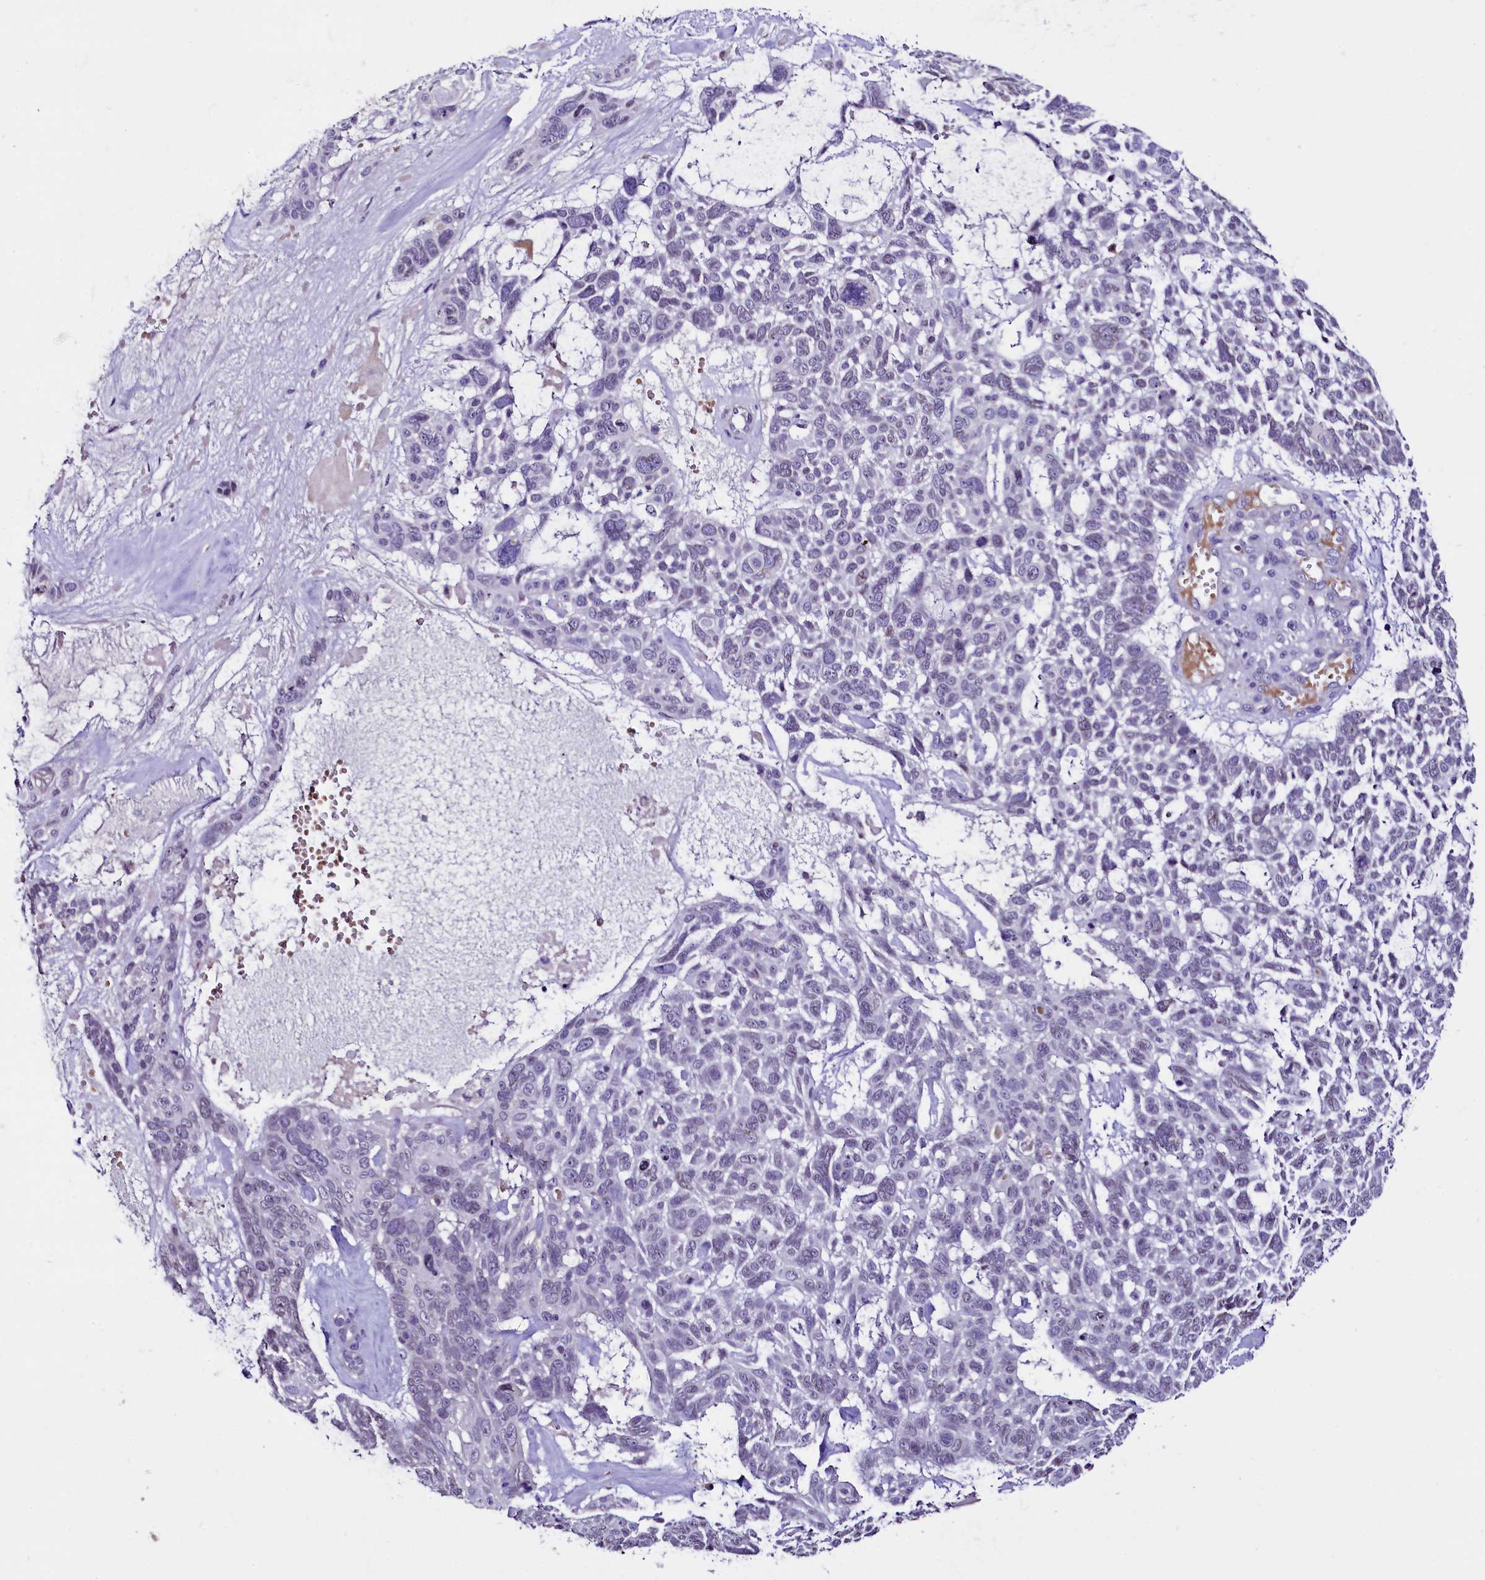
{"staining": {"intensity": "negative", "quantity": "none", "location": "none"}, "tissue": "skin cancer", "cell_type": "Tumor cells", "image_type": "cancer", "snomed": [{"axis": "morphology", "description": "Basal cell carcinoma"}, {"axis": "topography", "description": "Skin"}], "caption": "Photomicrograph shows no protein staining in tumor cells of basal cell carcinoma (skin) tissue.", "gene": "MEX3B", "patient": {"sex": "male", "age": 88}}